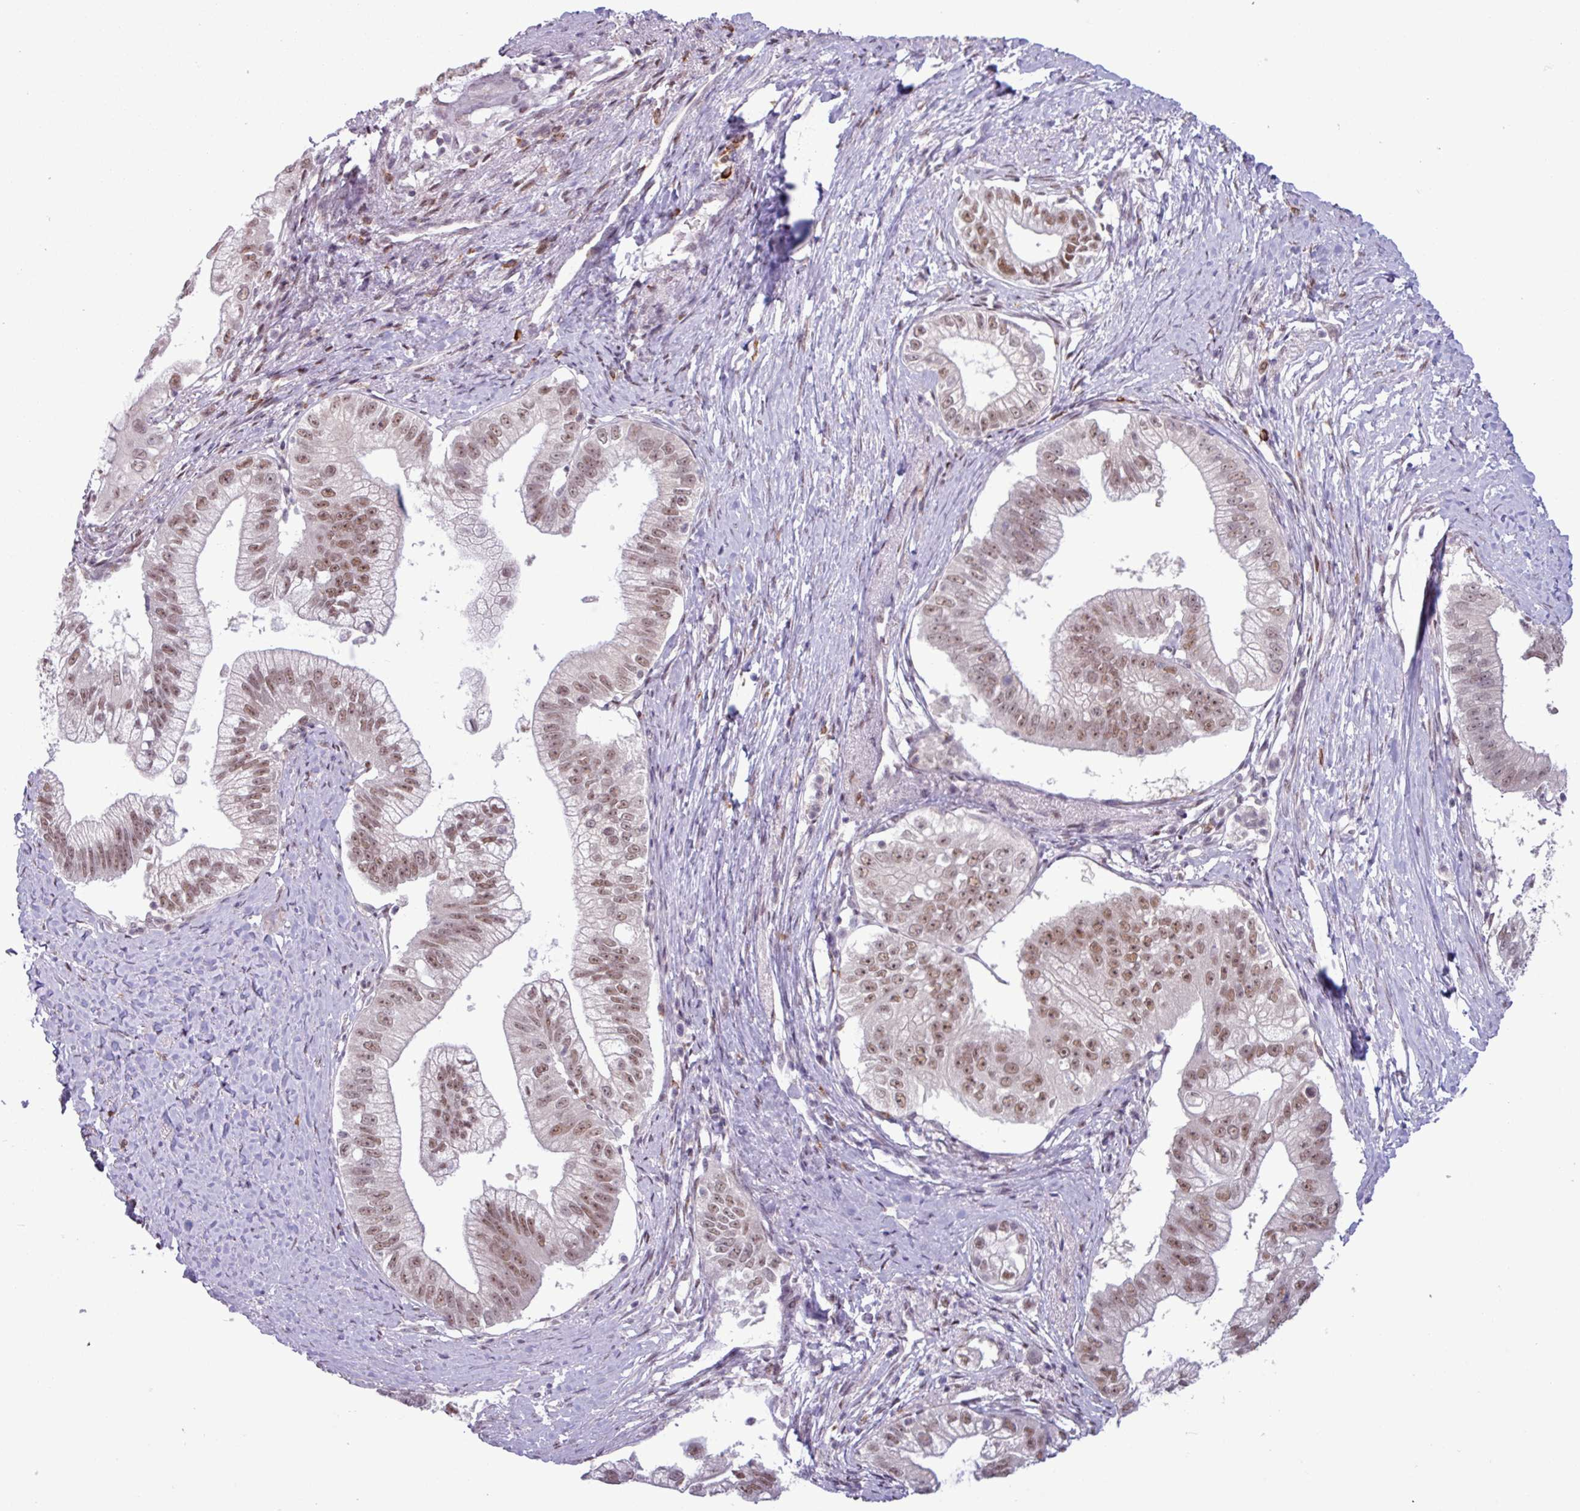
{"staining": {"intensity": "moderate", "quantity": ">75%", "location": "nuclear"}, "tissue": "pancreatic cancer", "cell_type": "Tumor cells", "image_type": "cancer", "snomed": [{"axis": "morphology", "description": "Adenocarcinoma, NOS"}, {"axis": "topography", "description": "Pancreas"}], "caption": "Tumor cells reveal medium levels of moderate nuclear positivity in approximately >75% of cells in pancreatic cancer (adenocarcinoma).", "gene": "NOTCH2", "patient": {"sex": "male", "age": 70}}